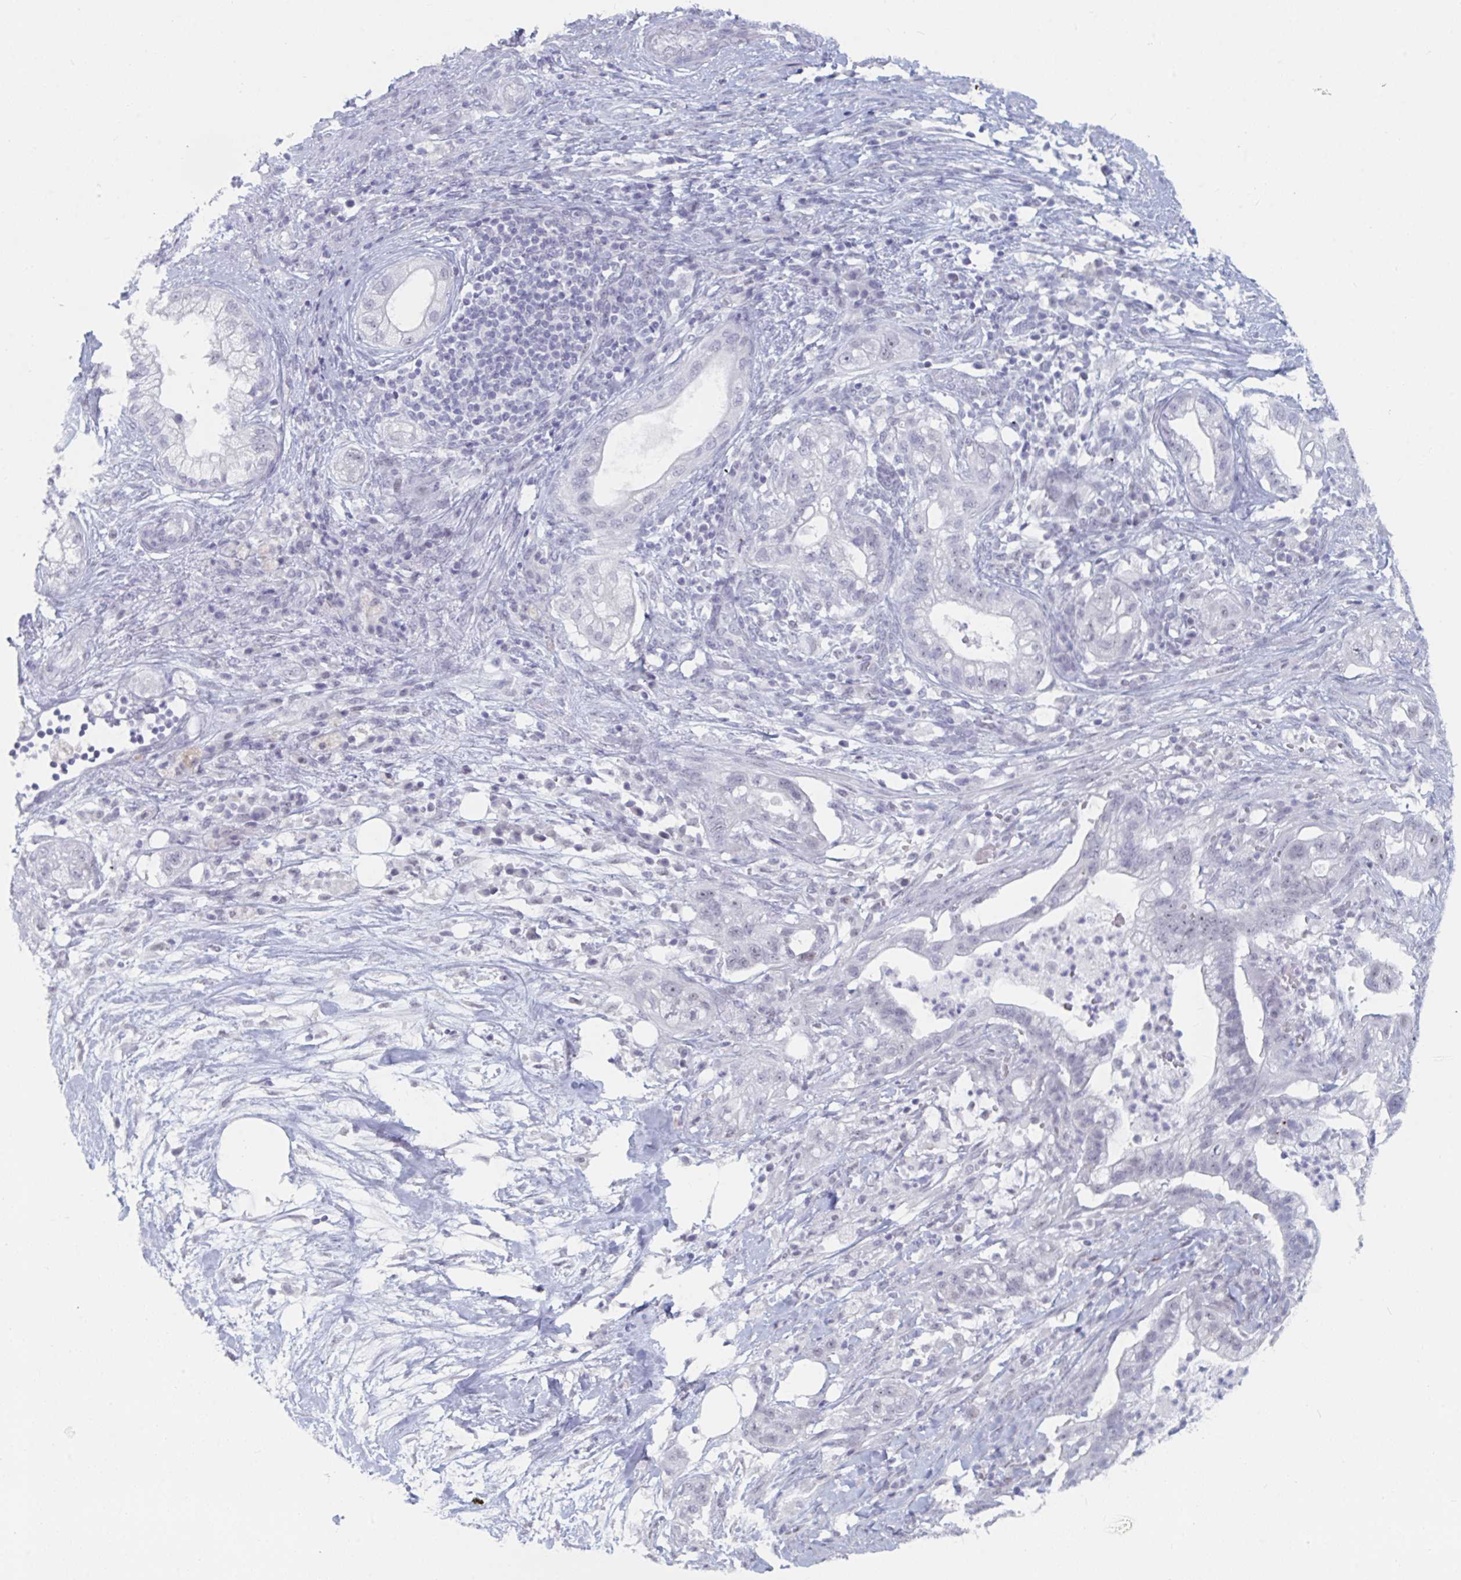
{"staining": {"intensity": "negative", "quantity": "none", "location": "none"}, "tissue": "pancreatic cancer", "cell_type": "Tumor cells", "image_type": "cancer", "snomed": [{"axis": "morphology", "description": "Adenocarcinoma, NOS"}, {"axis": "topography", "description": "Pancreas"}], "caption": "Image shows no protein positivity in tumor cells of adenocarcinoma (pancreatic) tissue.", "gene": "NR1H2", "patient": {"sex": "male", "age": 44}}